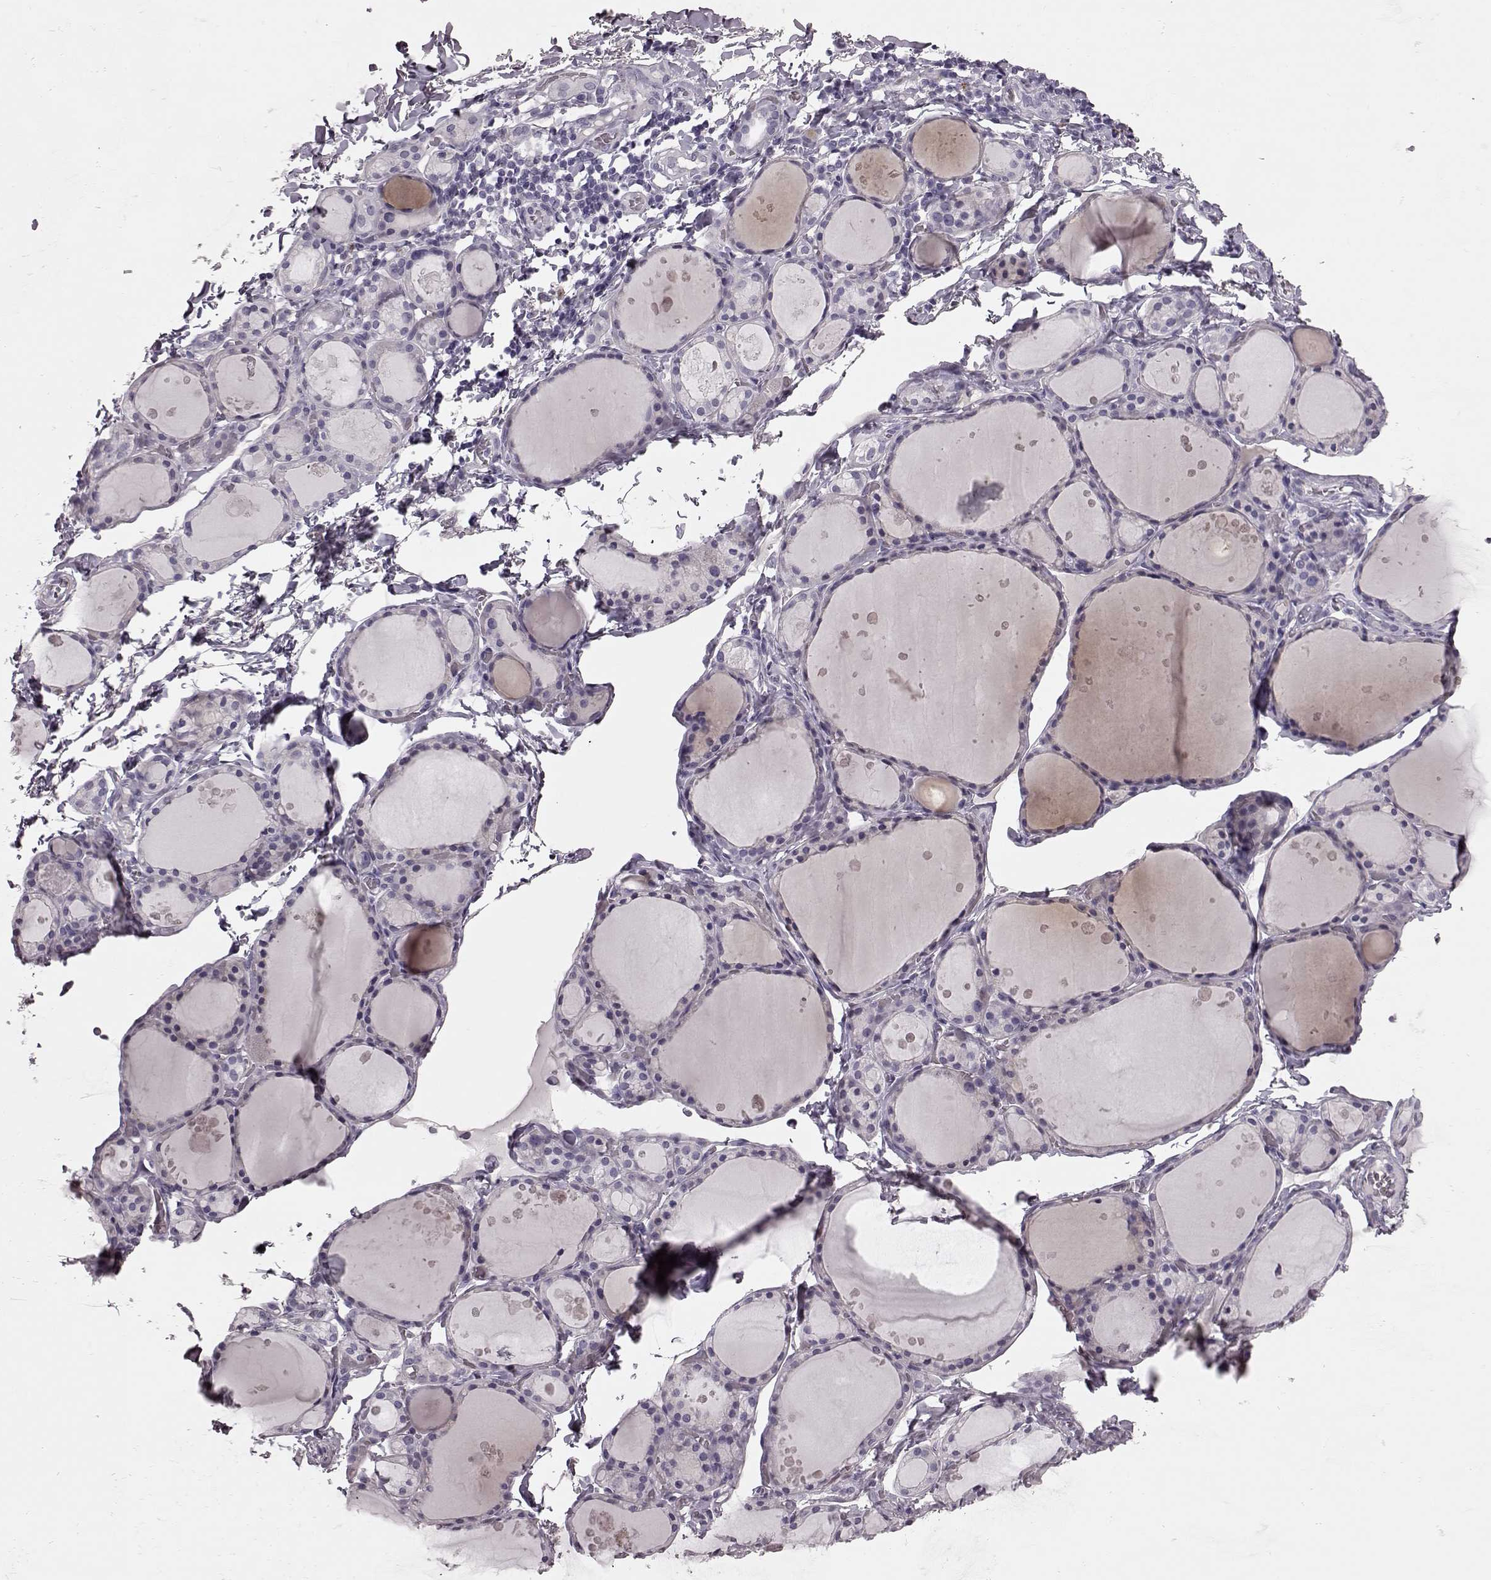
{"staining": {"intensity": "negative", "quantity": "none", "location": "none"}, "tissue": "thyroid gland", "cell_type": "Glandular cells", "image_type": "normal", "snomed": [{"axis": "morphology", "description": "Normal tissue, NOS"}, {"axis": "topography", "description": "Thyroid gland"}], "caption": "High power microscopy image of an immunohistochemistry photomicrograph of normal thyroid gland, revealing no significant expression in glandular cells.", "gene": "SNTG1", "patient": {"sex": "male", "age": 68}}